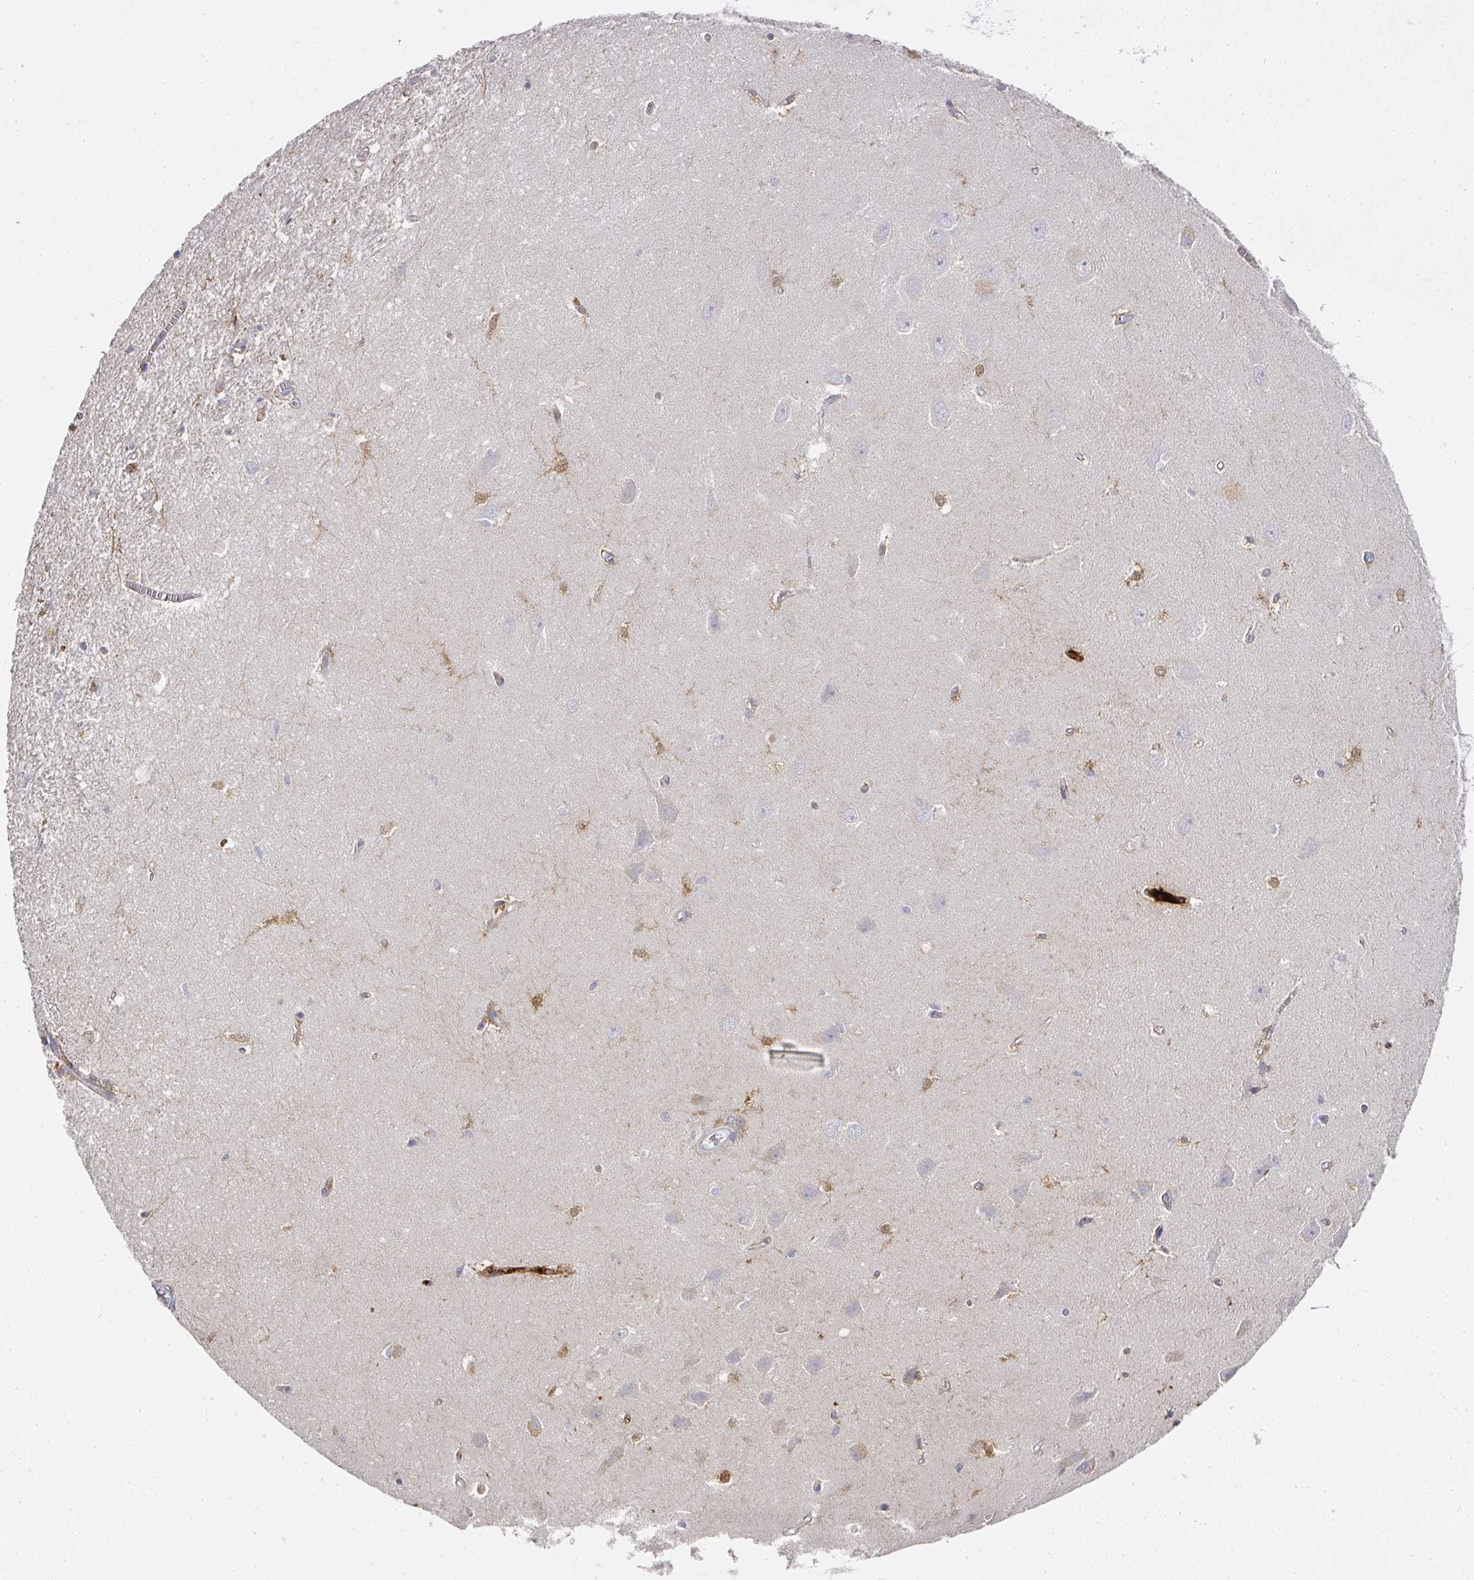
{"staining": {"intensity": "moderate", "quantity": "<25%", "location": "cytoplasmic/membranous"}, "tissue": "hippocampus", "cell_type": "Glial cells", "image_type": "normal", "snomed": [{"axis": "morphology", "description": "Normal tissue, NOS"}, {"axis": "topography", "description": "Hippocampus"}], "caption": "Hippocampus stained with immunohistochemistry shows moderate cytoplasmic/membranous expression in approximately <25% of glial cells. (DAB IHC, brown staining for protein, blue staining for nuclei).", "gene": "CAMP", "patient": {"sex": "female", "age": 64}}